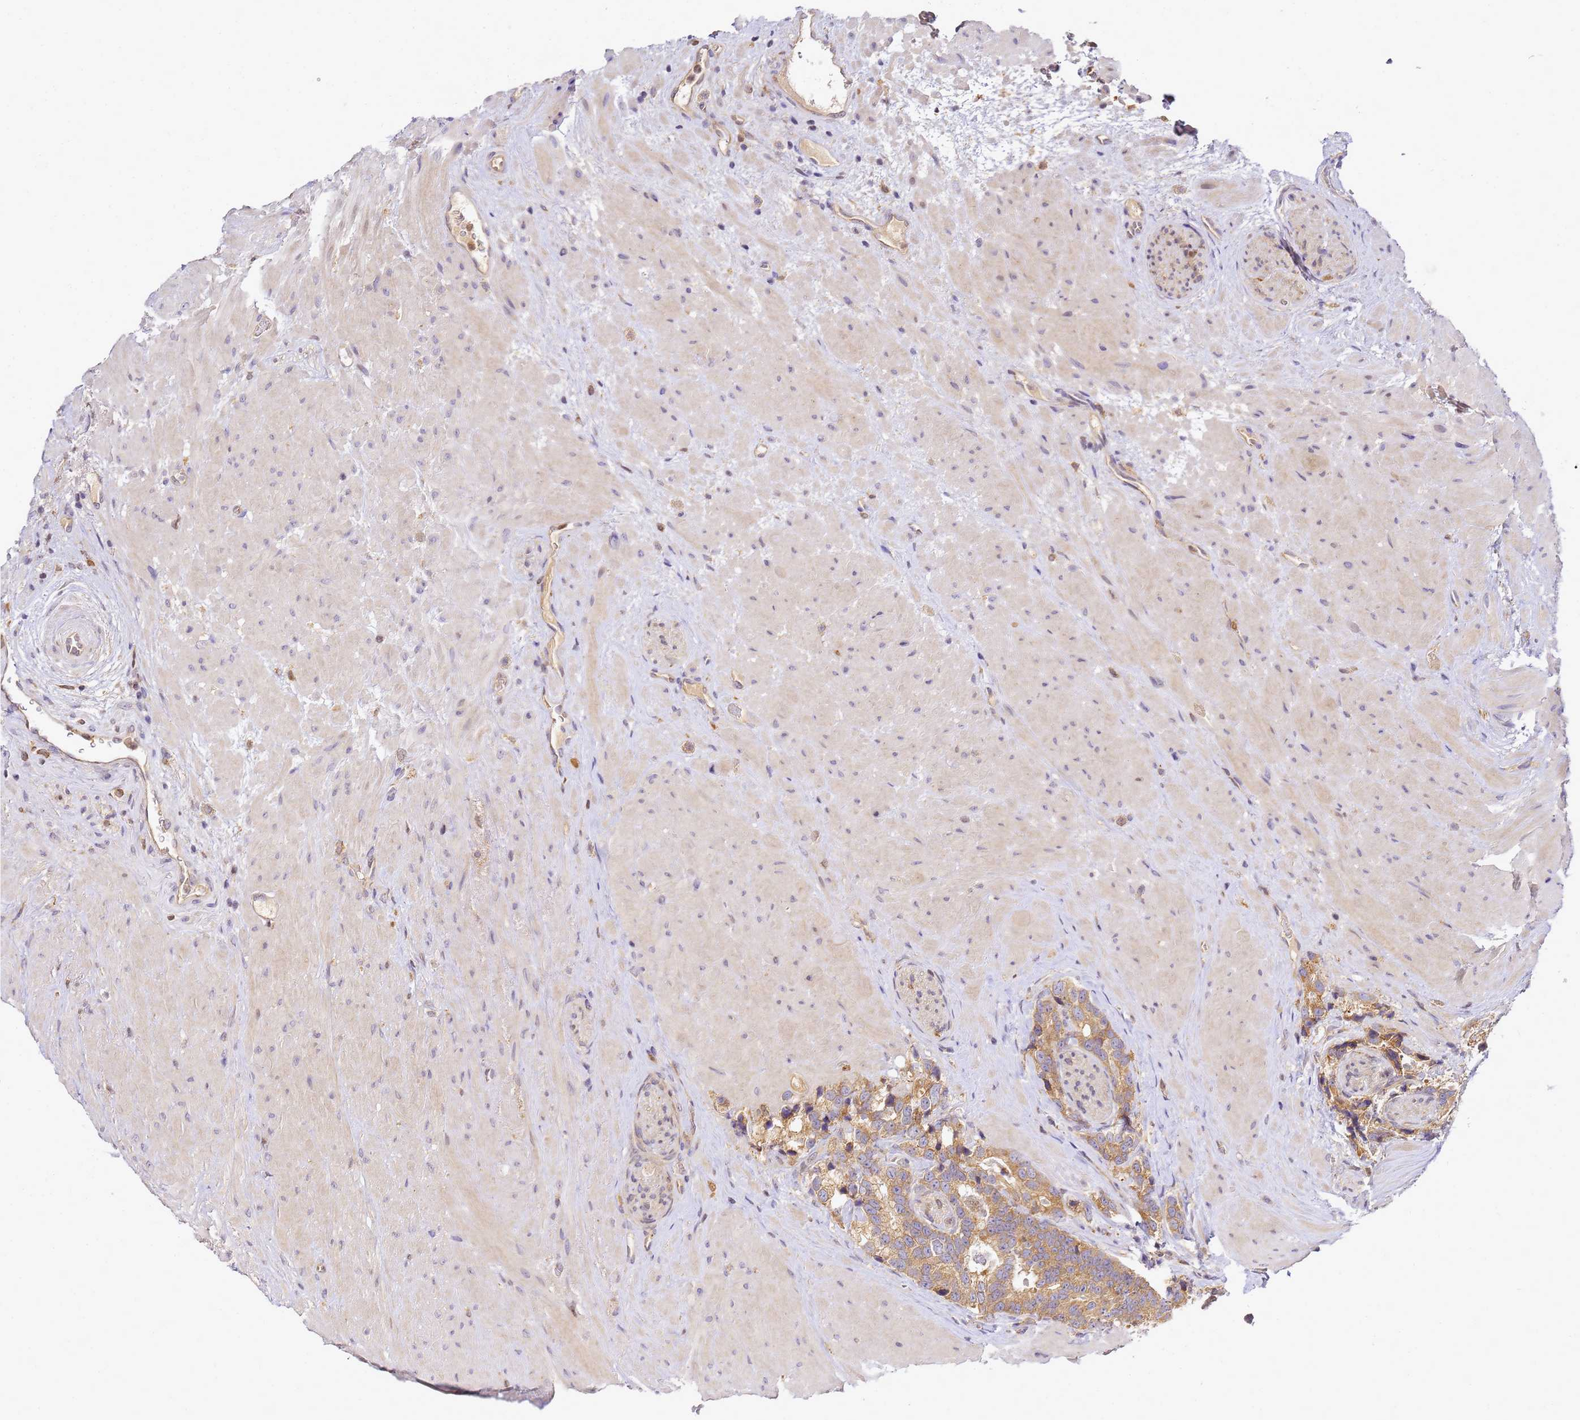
{"staining": {"intensity": "moderate", "quantity": ">75%", "location": "cytoplasmic/membranous"}, "tissue": "prostate cancer", "cell_type": "Tumor cells", "image_type": "cancer", "snomed": [{"axis": "morphology", "description": "Adenocarcinoma, High grade"}, {"axis": "topography", "description": "Prostate"}], "caption": "IHC micrograph of human prostate adenocarcinoma (high-grade) stained for a protein (brown), which shows medium levels of moderate cytoplasmic/membranous expression in approximately >75% of tumor cells.", "gene": "ADPGK", "patient": {"sex": "male", "age": 74}}